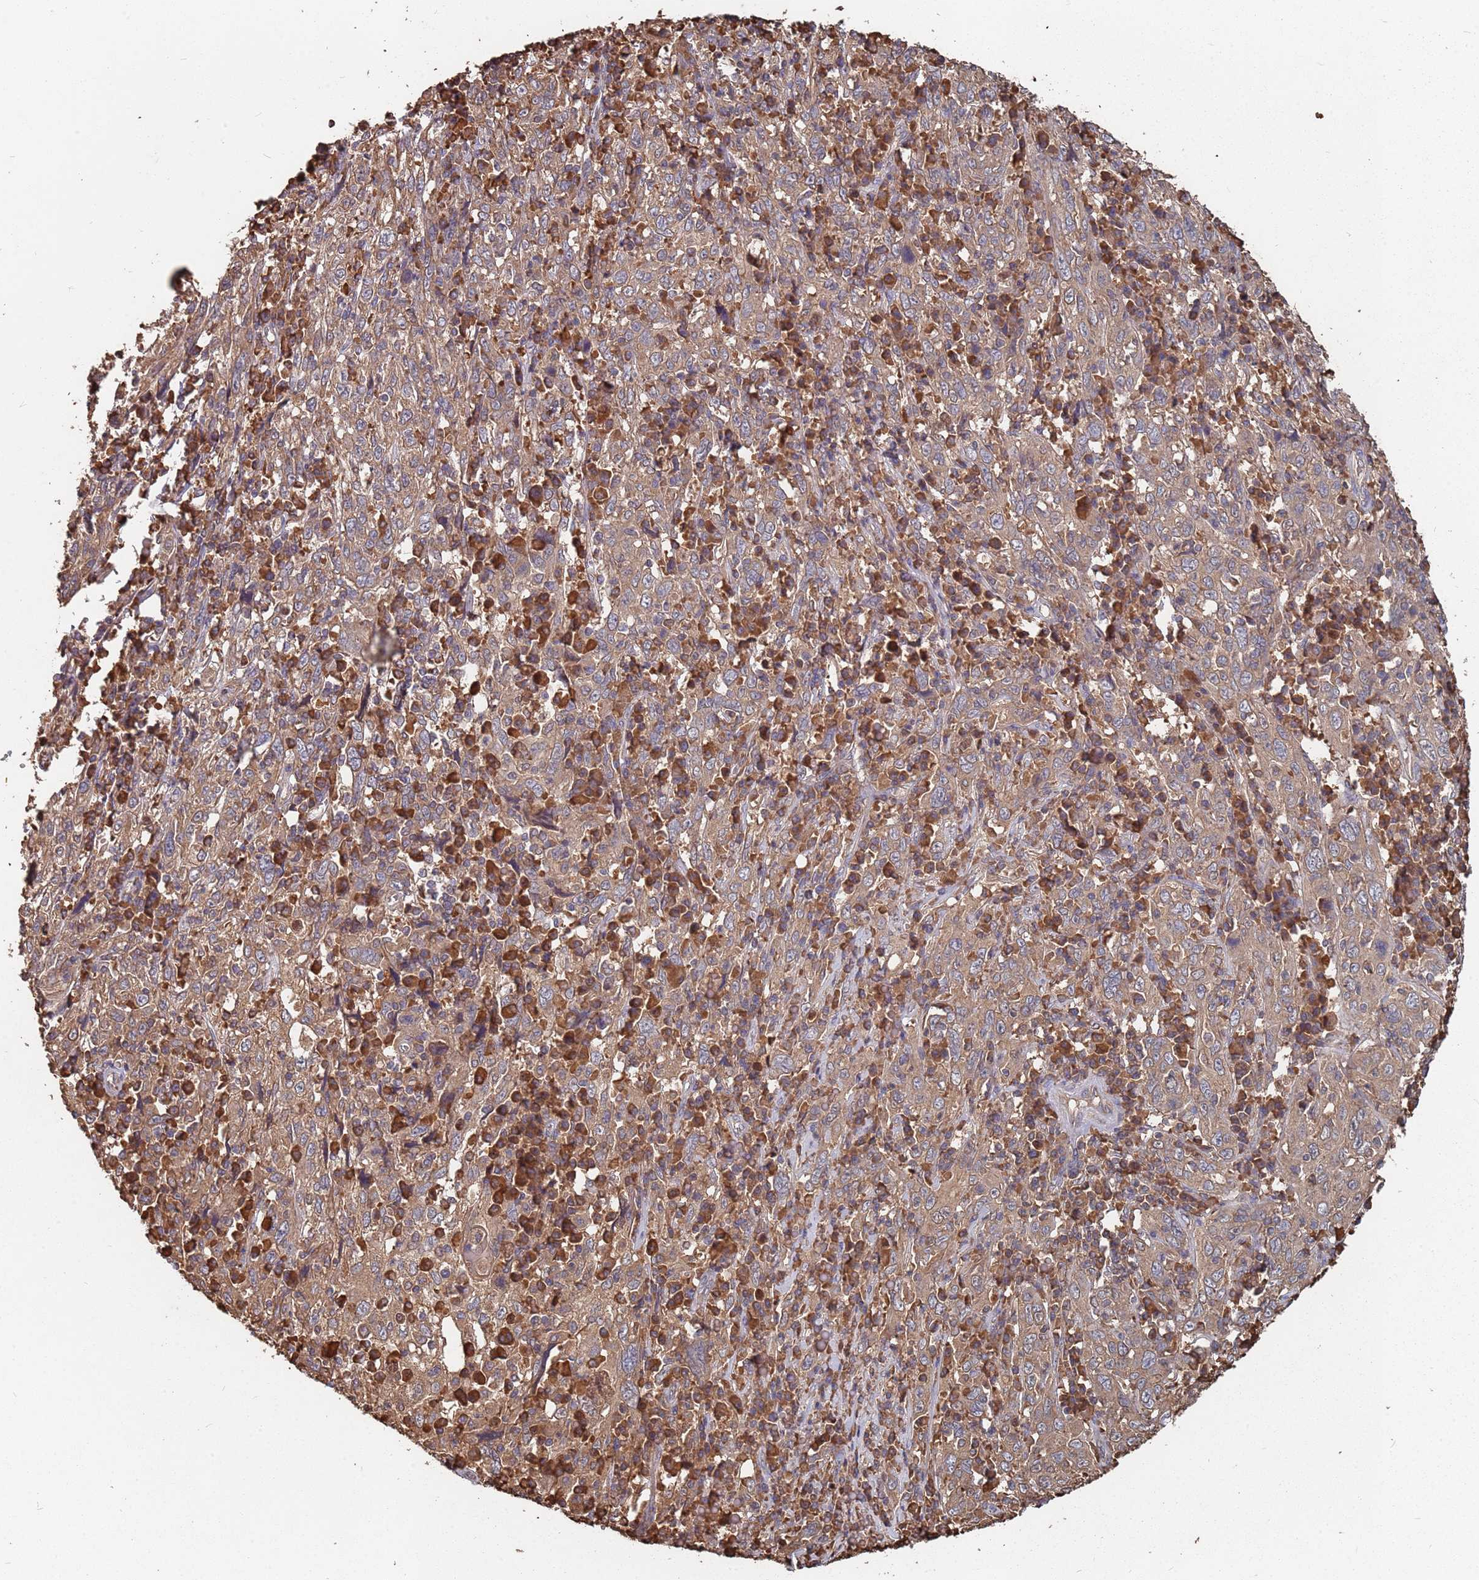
{"staining": {"intensity": "moderate", "quantity": ">75%", "location": "cytoplasmic/membranous"}, "tissue": "cervical cancer", "cell_type": "Tumor cells", "image_type": "cancer", "snomed": [{"axis": "morphology", "description": "Squamous cell carcinoma, NOS"}, {"axis": "topography", "description": "Cervix"}], "caption": "IHC micrograph of neoplastic tissue: cervical cancer (squamous cell carcinoma) stained using immunohistochemistry (IHC) shows medium levels of moderate protein expression localized specifically in the cytoplasmic/membranous of tumor cells, appearing as a cytoplasmic/membranous brown color.", "gene": "ATG5", "patient": {"sex": "female", "age": 46}}